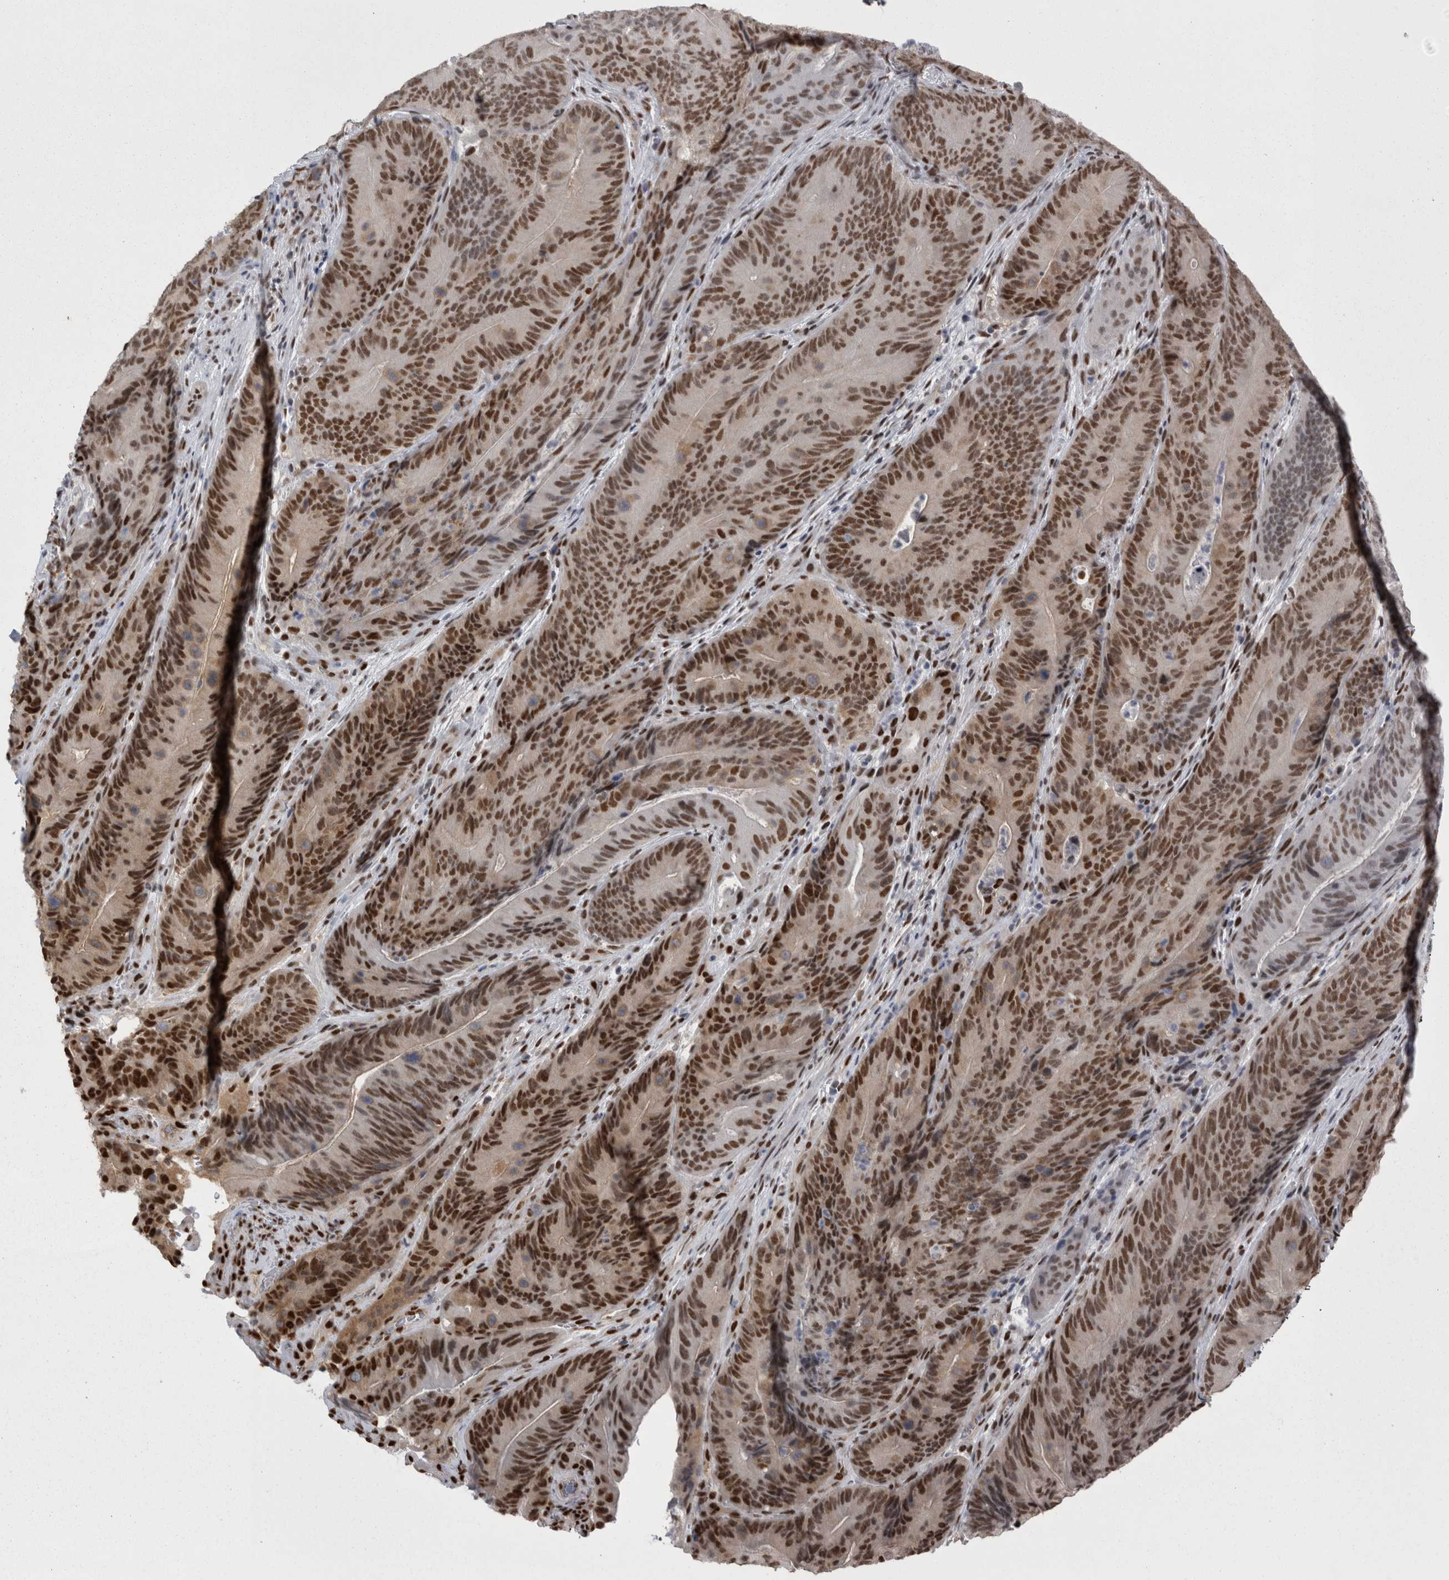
{"staining": {"intensity": "strong", "quantity": ">75%", "location": "nuclear"}, "tissue": "colorectal cancer", "cell_type": "Tumor cells", "image_type": "cancer", "snomed": [{"axis": "morphology", "description": "Normal tissue, NOS"}, {"axis": "topography", "description": "Colon"}], "caption": "This is a photomicrograph of immunohistochemistry (IHC) staining of colorectal cancer, which shows strong positivity in the nuclear of tumor cells.", "gene": "C1orf54", "patient": {"sex": "female", "age": 82}}